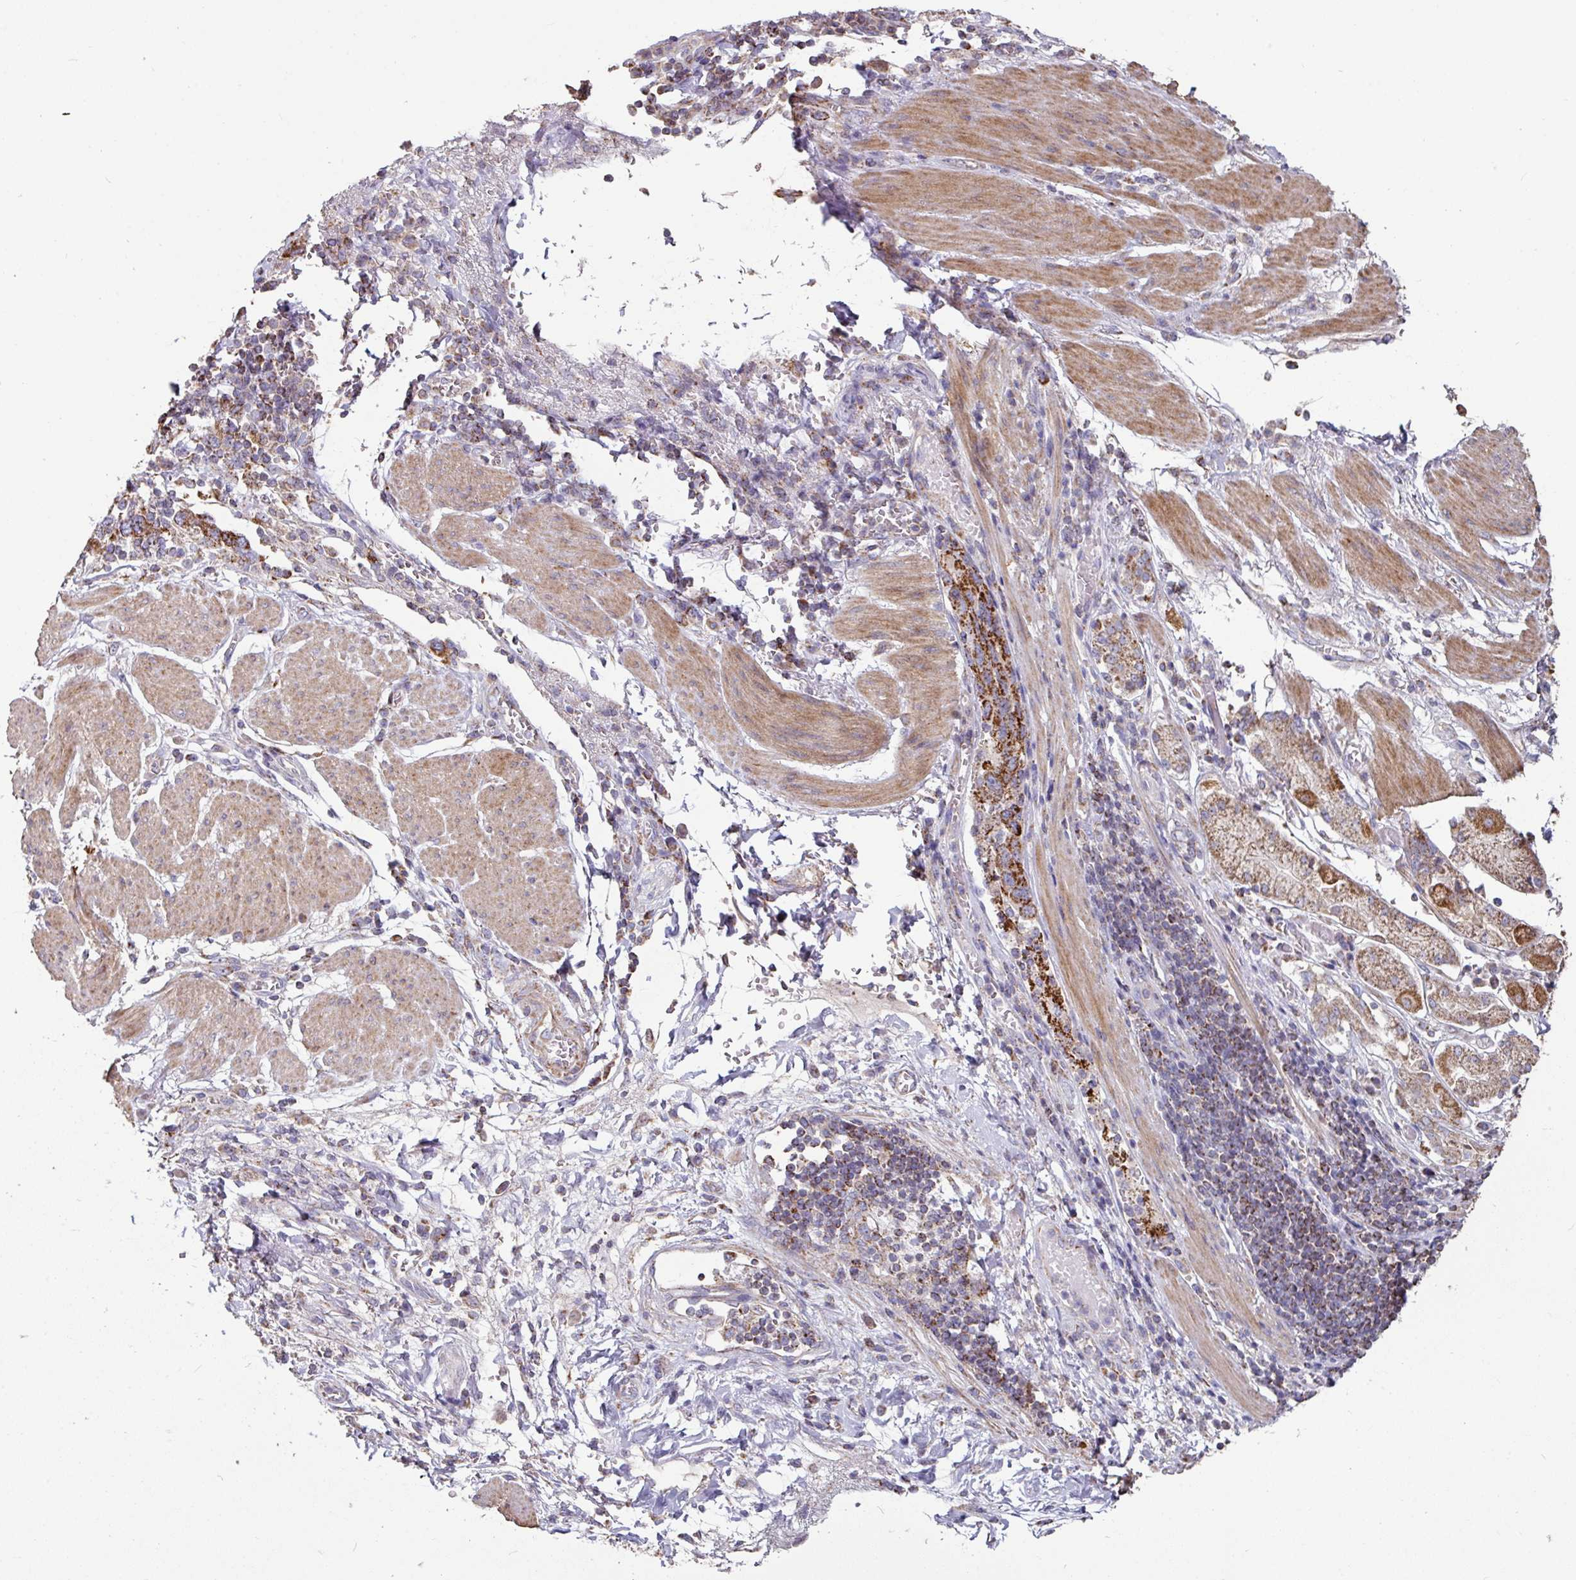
{"staining": {"intensity": "strong", "quantity": "25%-75%", "location": "cytoplasmic/membranous"}, "tissue": "stomach cancer", "cell_type": "Tumor cells", "image_type": "cancer", "snomed": [{"axis": "morphology", "description": "Adenocarcinoma, NOS"}, {"axis": "topography", "description": "Stomach, upper"}, {"axis": "topography", "description": "Stomach"}], "caption": "Tumor cells exhibit high levels of strong cytoplasmic/membranous positivity in about 25%-75% of cells in stomach cancer (adenocarcinoma).", "gene": "OR2D3", "patient": {"sex": "male", "age": 62}}